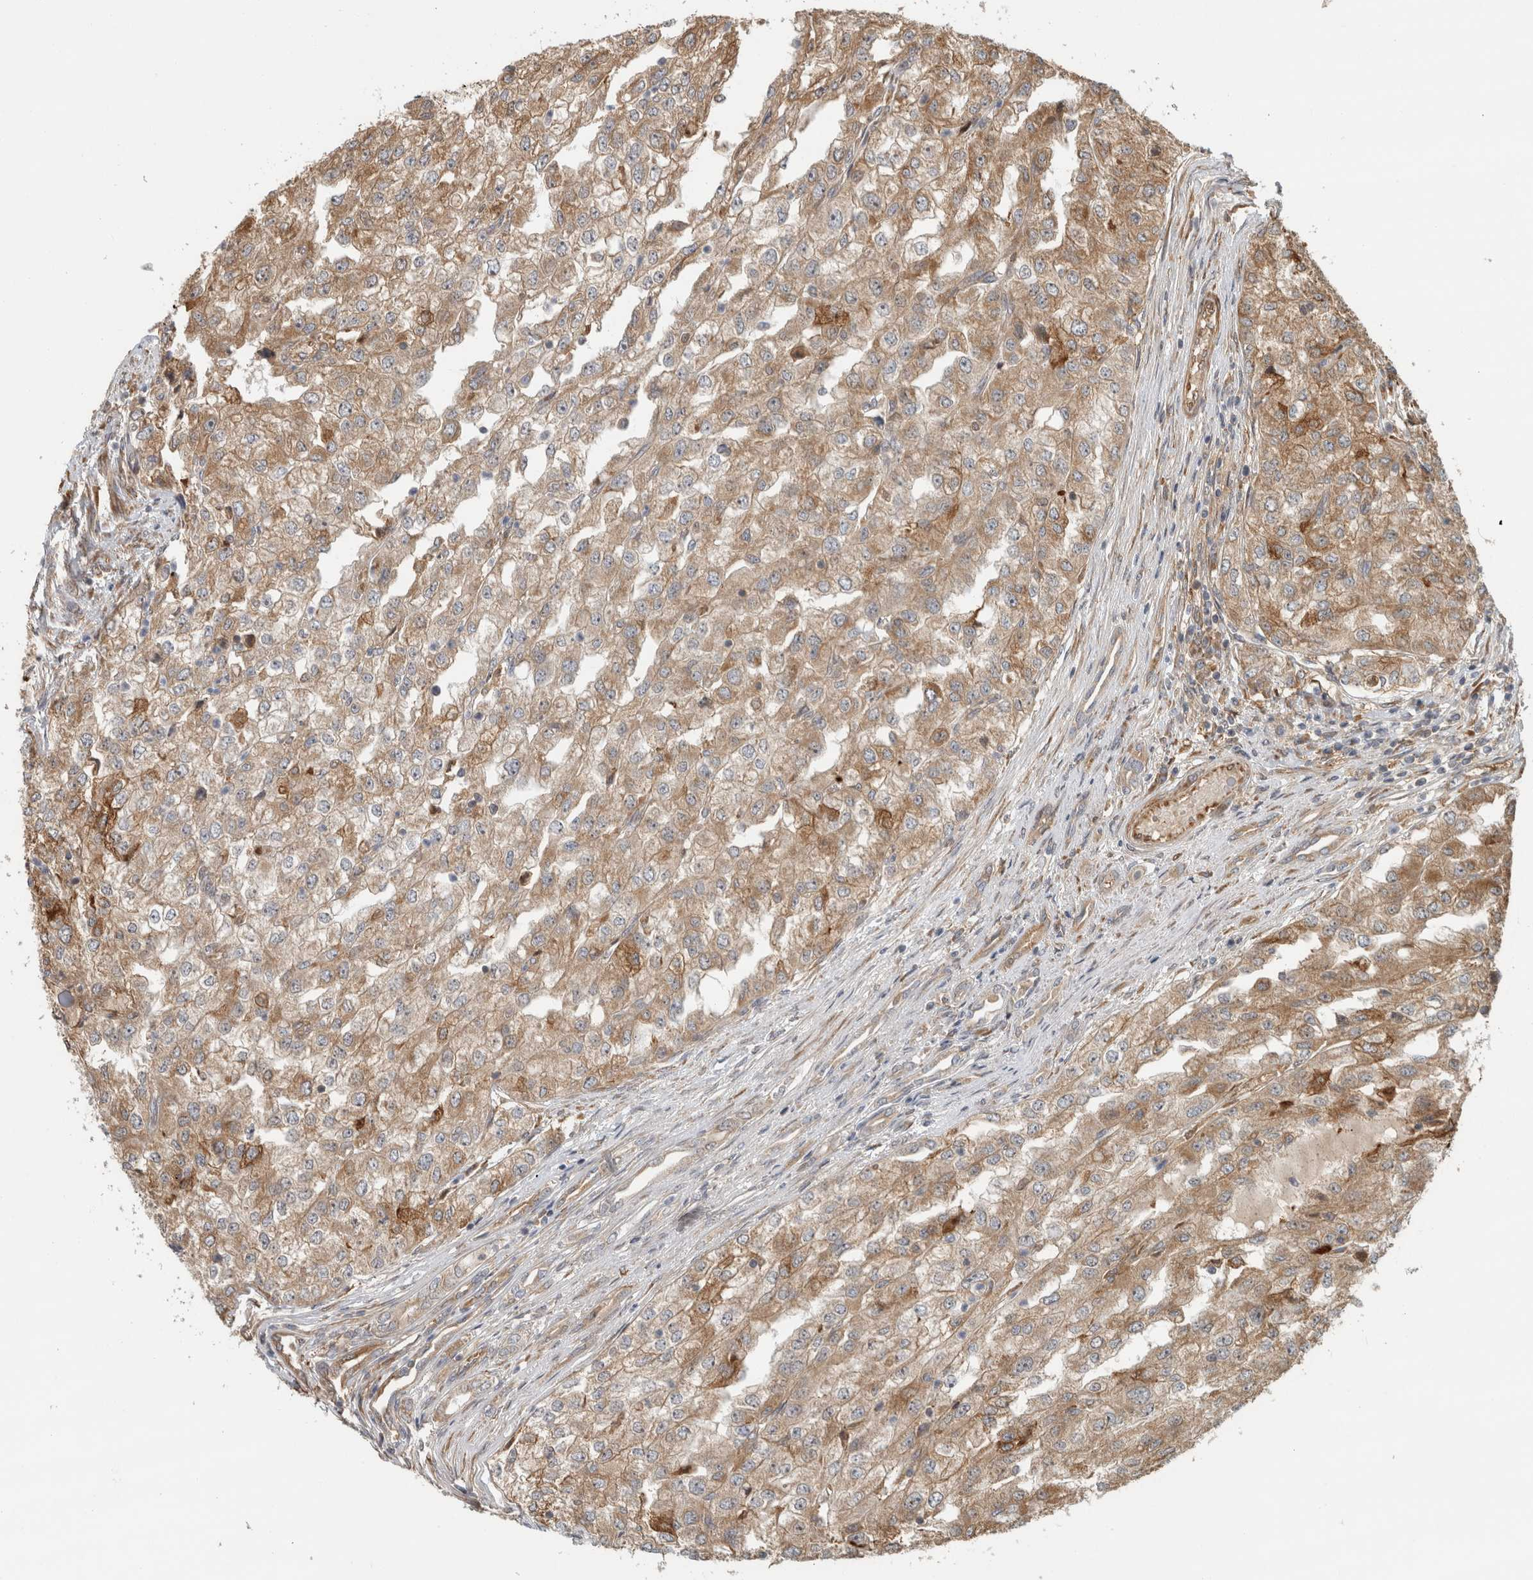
{"staining": {"intensity": "moderate", "quantity": ">75%", "location": "cytoplasmic/membranous"}, "tissue": "renal cancer", "cell_type": "Tumor cells", "image_type": "cancer", "snomed": [{"axis": "morphology", "description": "Adenocarcinoma, NOS"}, {"axis": "topography", "description": "Kidney"}], "caption": "A photomicrograph of renal cancer stained for a protein shows moderate cytoplasmic/membranous brown staining in tumor cells. The staining is performed using DAB (3,3'-diaminobenzidine) brown chromogen to label protein expression. The nuclei are counter-stained blue using hematoxylin.", "gene": "TUBD1", "patient": {"sex": "female", "age": 54}}